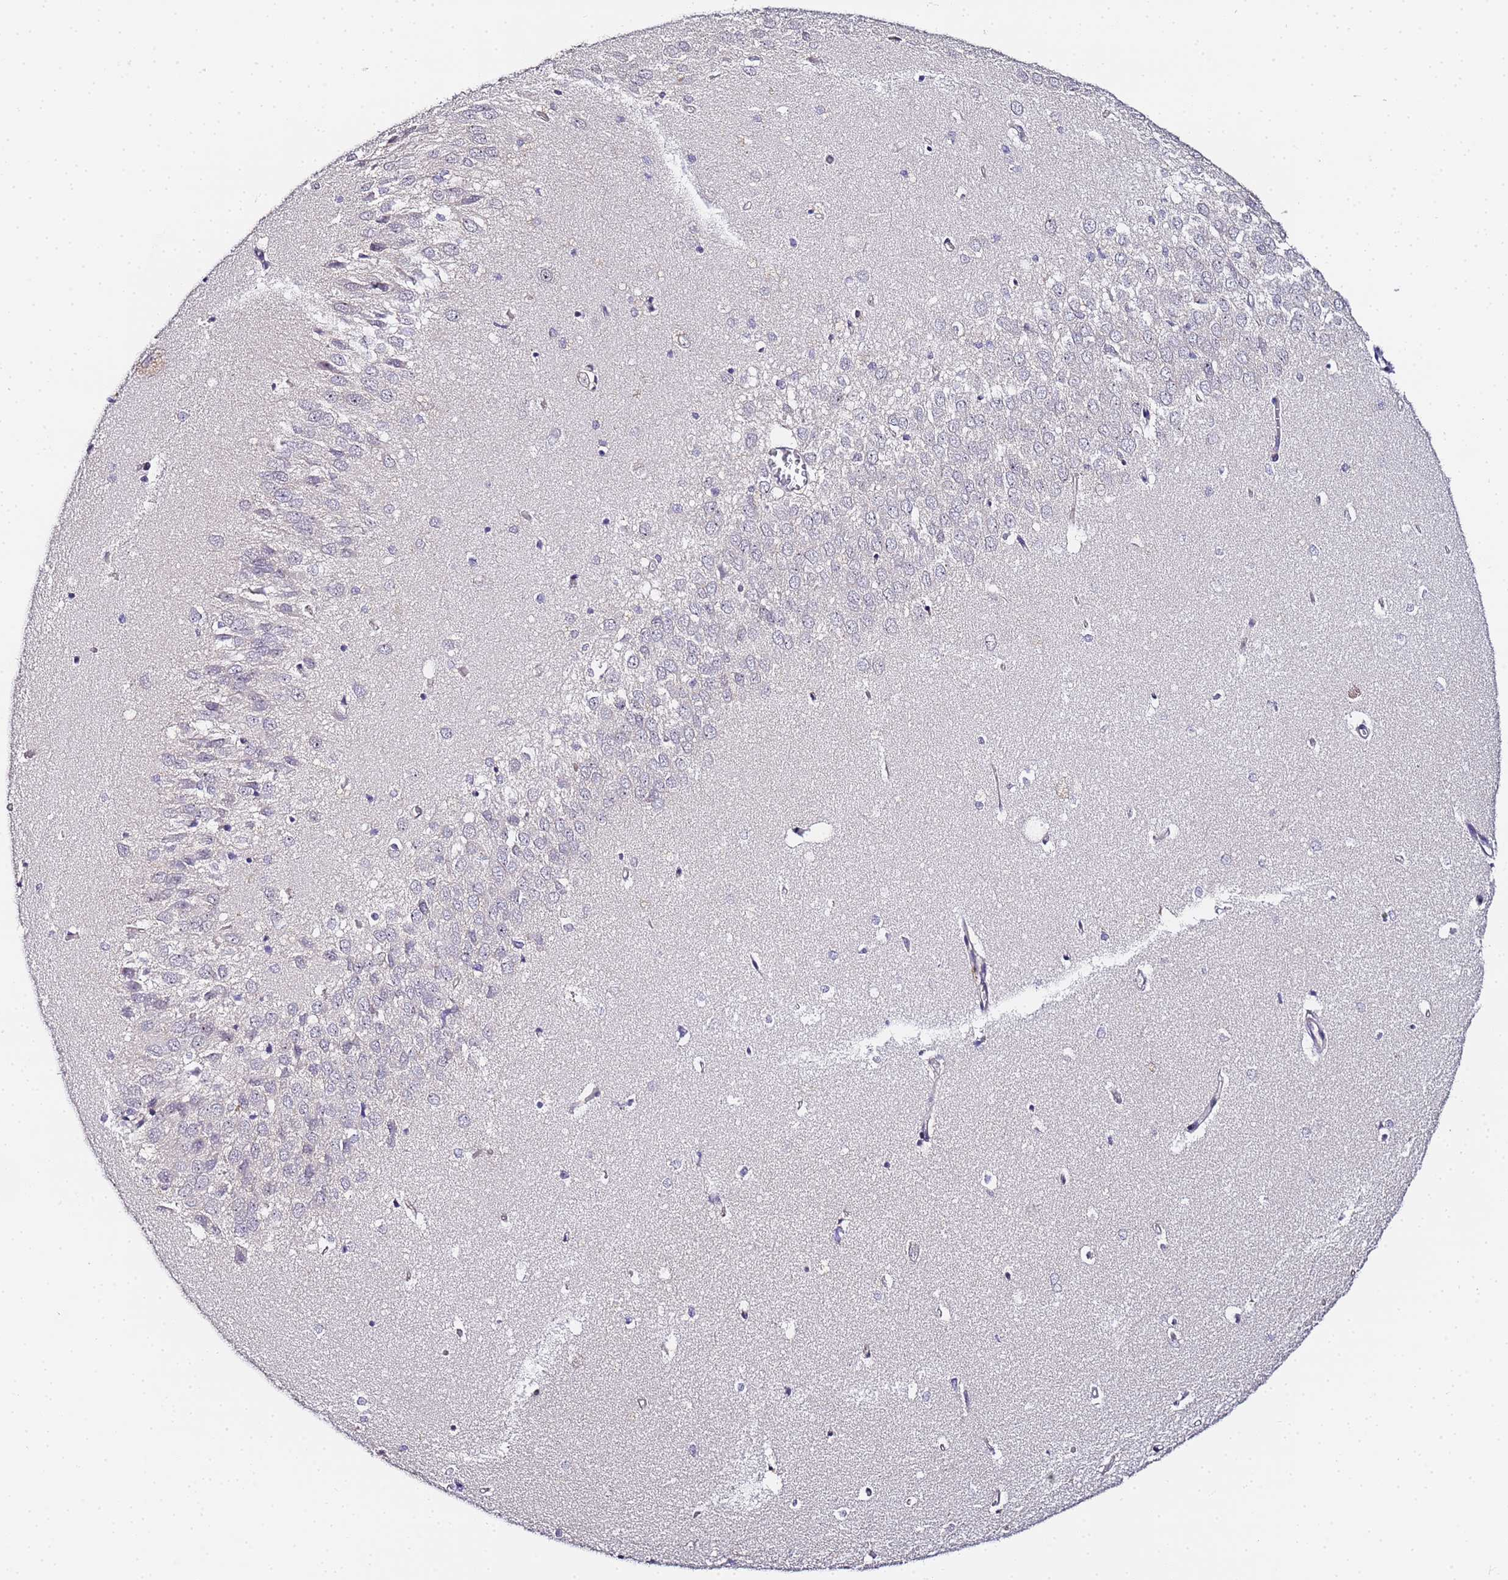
{"staining": {"intensity": "negative", "quantity": "none", "location": "none"}, "tissue": "hippocampus", "cell_type": "Glial cells", "image_type": "normal", "snomed": [{"axis": "morphology", "description": "Normal tissue, NOS"}, {"axis": "topography", "description": "Hippocampus"}], "caption": "High power microscopy image of an IHC histopathology image of unremarkable hippocampus, revealing no significant positivity in glial cells.", "gene": "LSM3", "patient": {"sex": "female", "age": 64}}